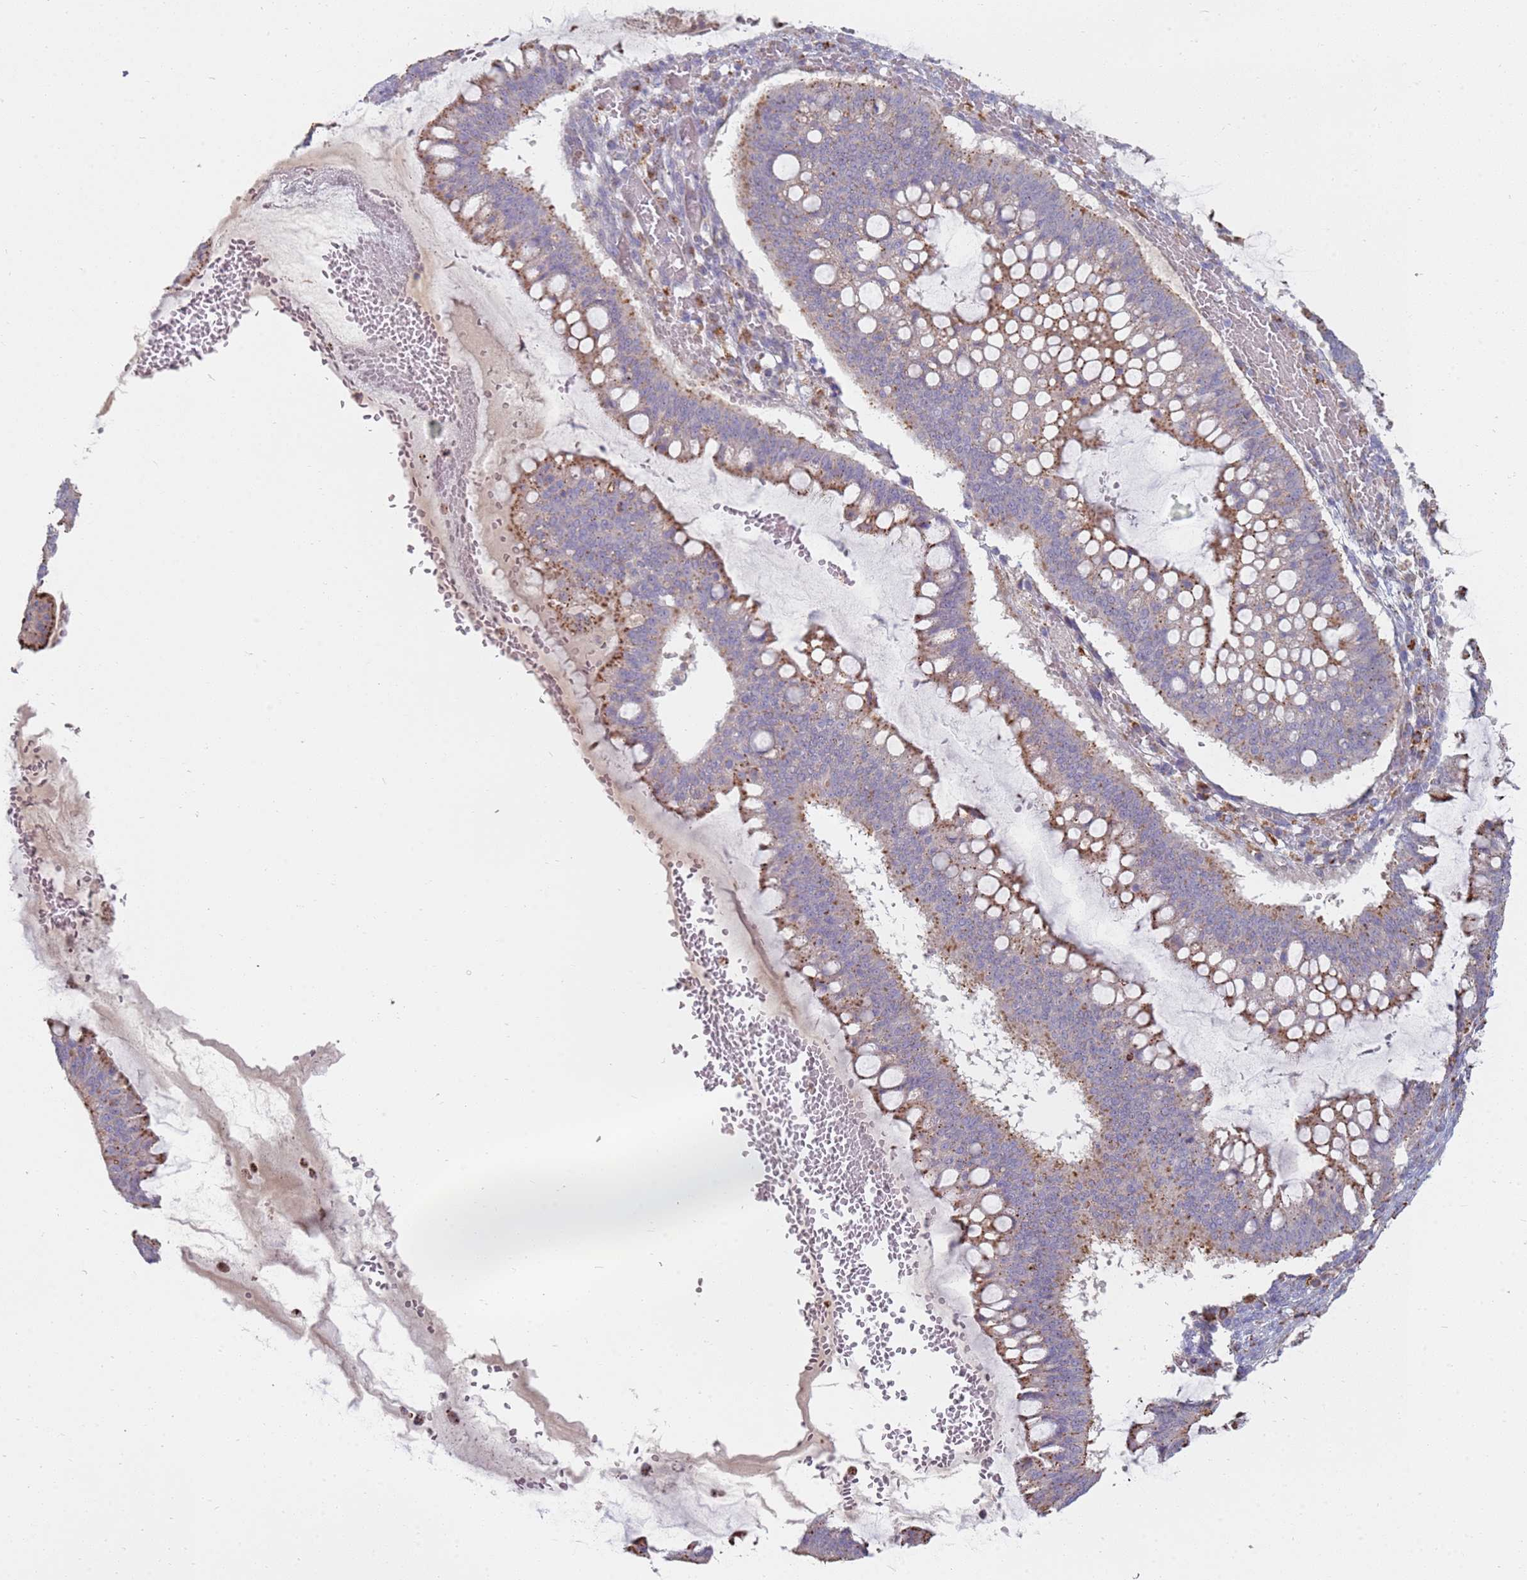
{"staining": {"intensity": "moderate", "quantity": "25%-75%", "location": "cytoplasmic/membranous"}, "tissue": "ovarian cancer", "cell_type": "Tumor cells", "image_type": "cancer", "snomed": [{"axis": "morphology", "description": "Cystadenocarcinoma, mucinous, NOS"}, {"axis": "topography", "description": "Ovary"}], "caption": "Ovarian cancer tissue shows moderate cytoplasmic/membranous positivity in about 25%-75% of tumor cells, visualized by immunohistochemistry. (DAB = brown stain, brightfield microscopy at high magnification).", "gene": "TMEM229B", "patient": {"sex": "female", "age": 73}}